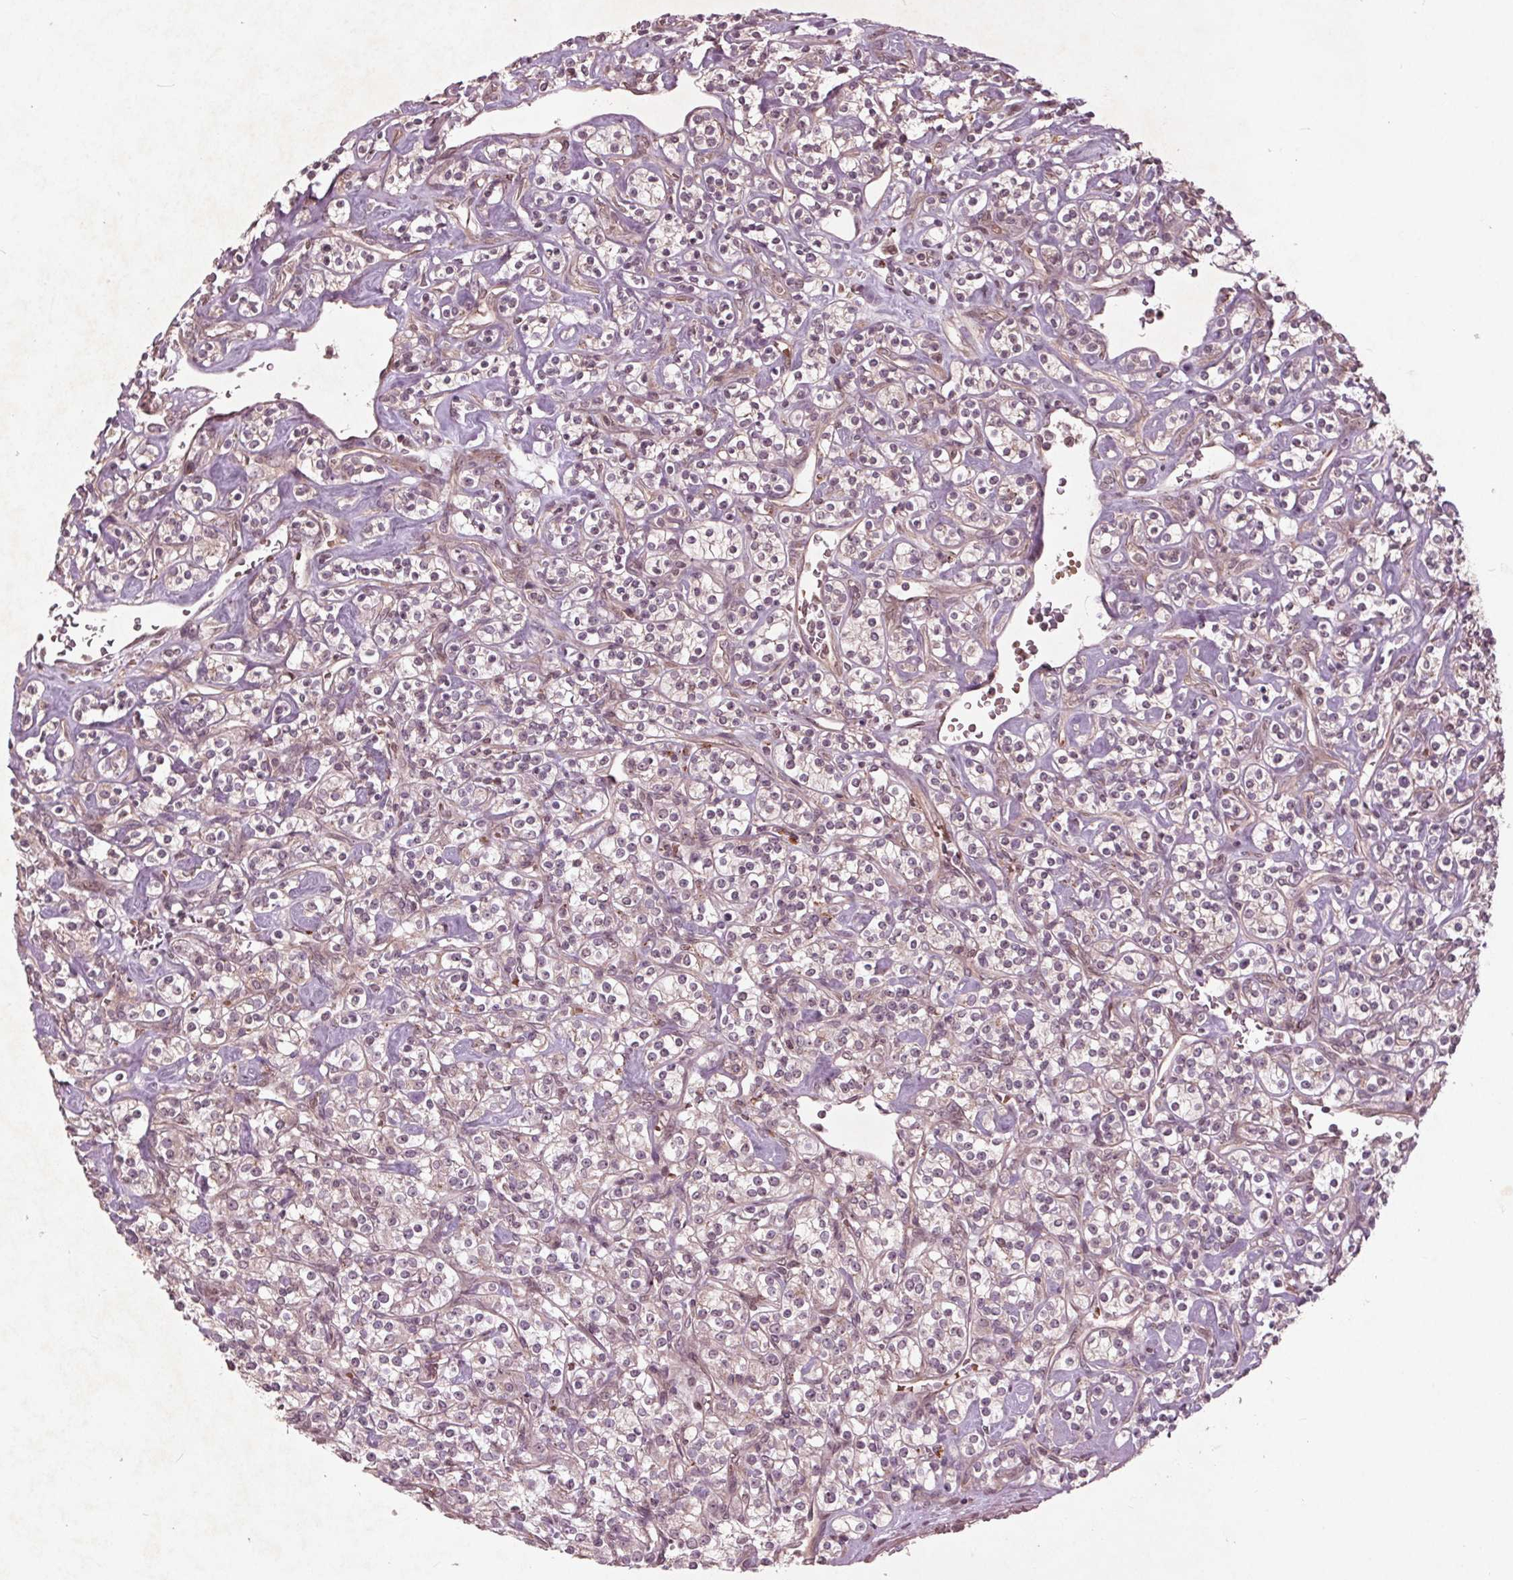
{"staining": {"intensity": "negative", "quantity": "none", "location": "none"}, "tissue": "renal cancer", "cell_type": "Tumor cells", "image_type": "cancer", "snomed": [{"axis": "morphology", "description": "Adenocarcinoma, NOS"}, {"axis": "topography", "description": "Kidney"}], "caption": "DAB (3,3'-diaminobenzidine) immunohistochemical staining of human renal adenocarcinoma exhibits no significant expression in tumor cells. Brightfield microscopy of immunohistochemistry stained with DAB (3,3'-diaminobenzidine) (brown) and hematoxylin (blue), captured at high magnification.", "gene": "CDKL4", "patient": {"sex": "male", "age": 77}}